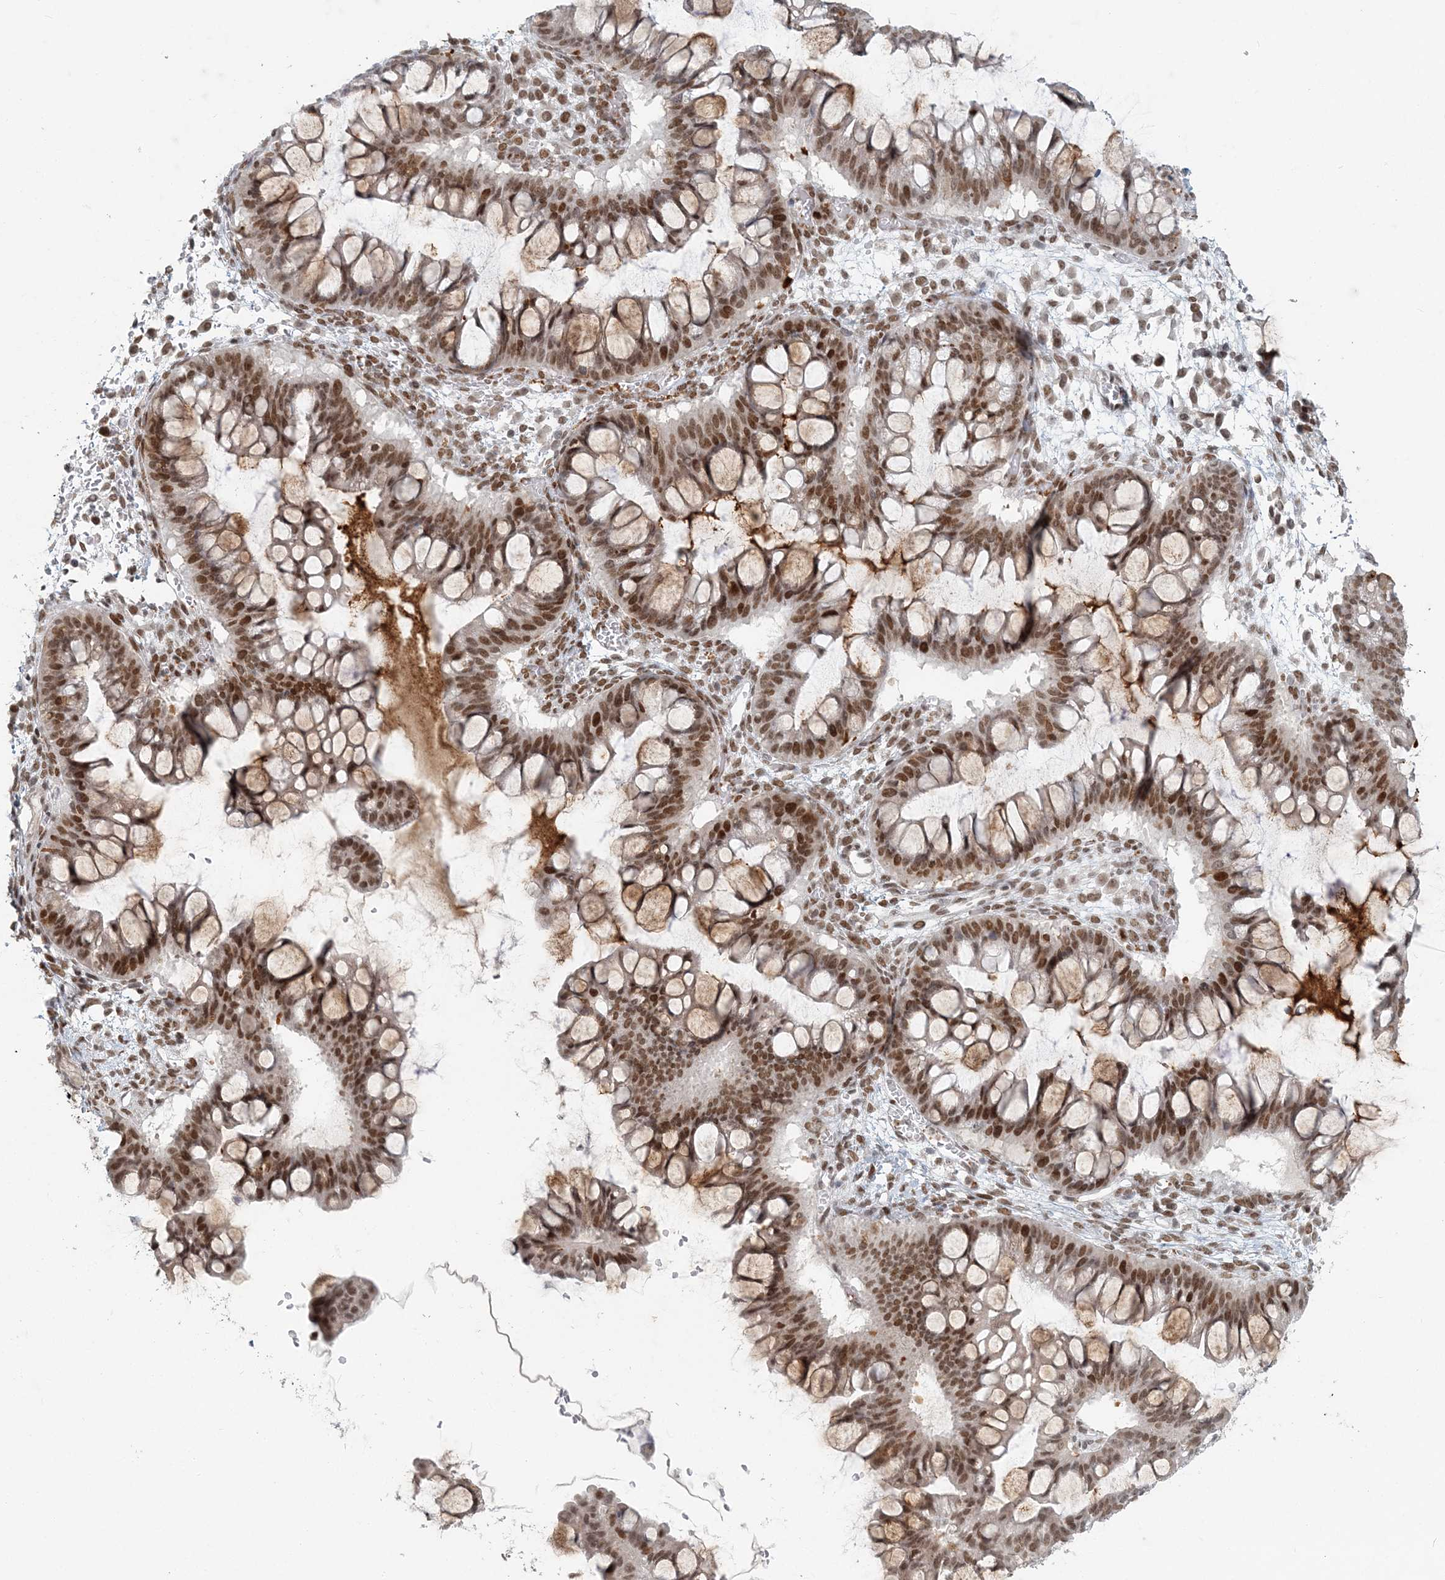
{"staining": {"intensity": "moderate", "quantity": ">75%", "location": "nuclear"}, "tissue": "ovarian cancer", "cell_type": "Tumor cells", "image_type": "cancer", "snomed": [{"axis": "morphology", "description": "Cystadenocarcinoma, mucinous, NOS"}, {"axis": "topography", "description": "Ovary"}], "caption": "The histopathology image displays staining of ovarian mucinous cystadenocarcinoma, revealing moderate nuclear protein staining (brown color) within tumor cells. The protein of interest is shown in brown color, while the nuclei are stained blue.", "gene": "BAZ1B", "patient": {"sex": "female", "age": 73}}